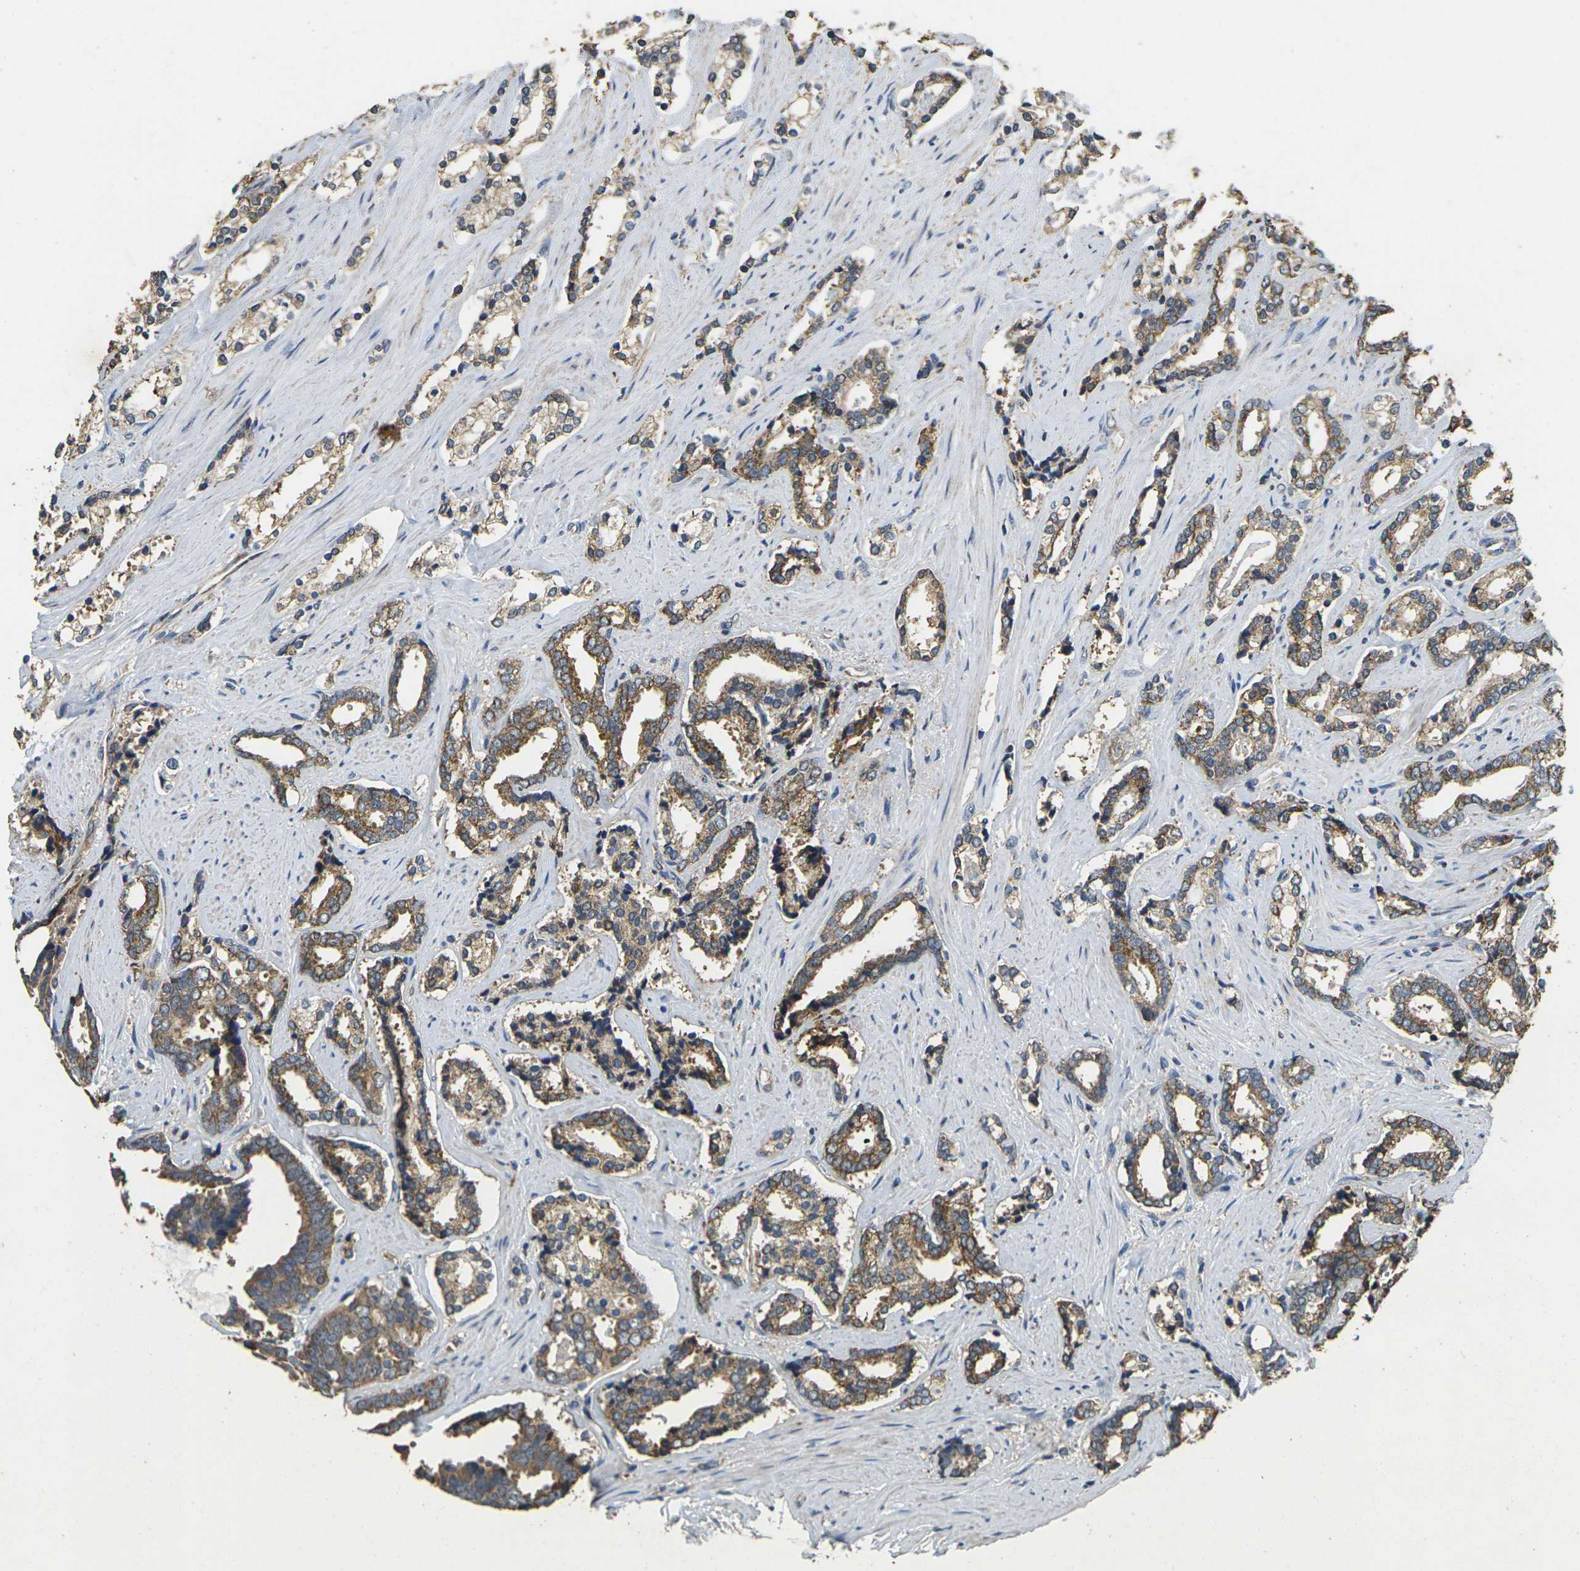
{"staining": {"intensity": "moderate", "quantity": ">75%", "location": "cytoplasmic/membranous"}, "tissue": "prostate cancer", "cell_type": "Tumor cells", "image_type": "cancer", "snomed": [{"axis": "morphology", "description": "Adenocarcinoma, High grade"}, {"axis": "topography", "description": "Prostate"}], "caption": "Tumor cells reveal moderate cytoplasmic/membranous positivity in approximately >75% of cells in prostate high-grade adenocarcinoma.", "gene": "MAPK11", "patient": {"sex": "male", "age": 67}}